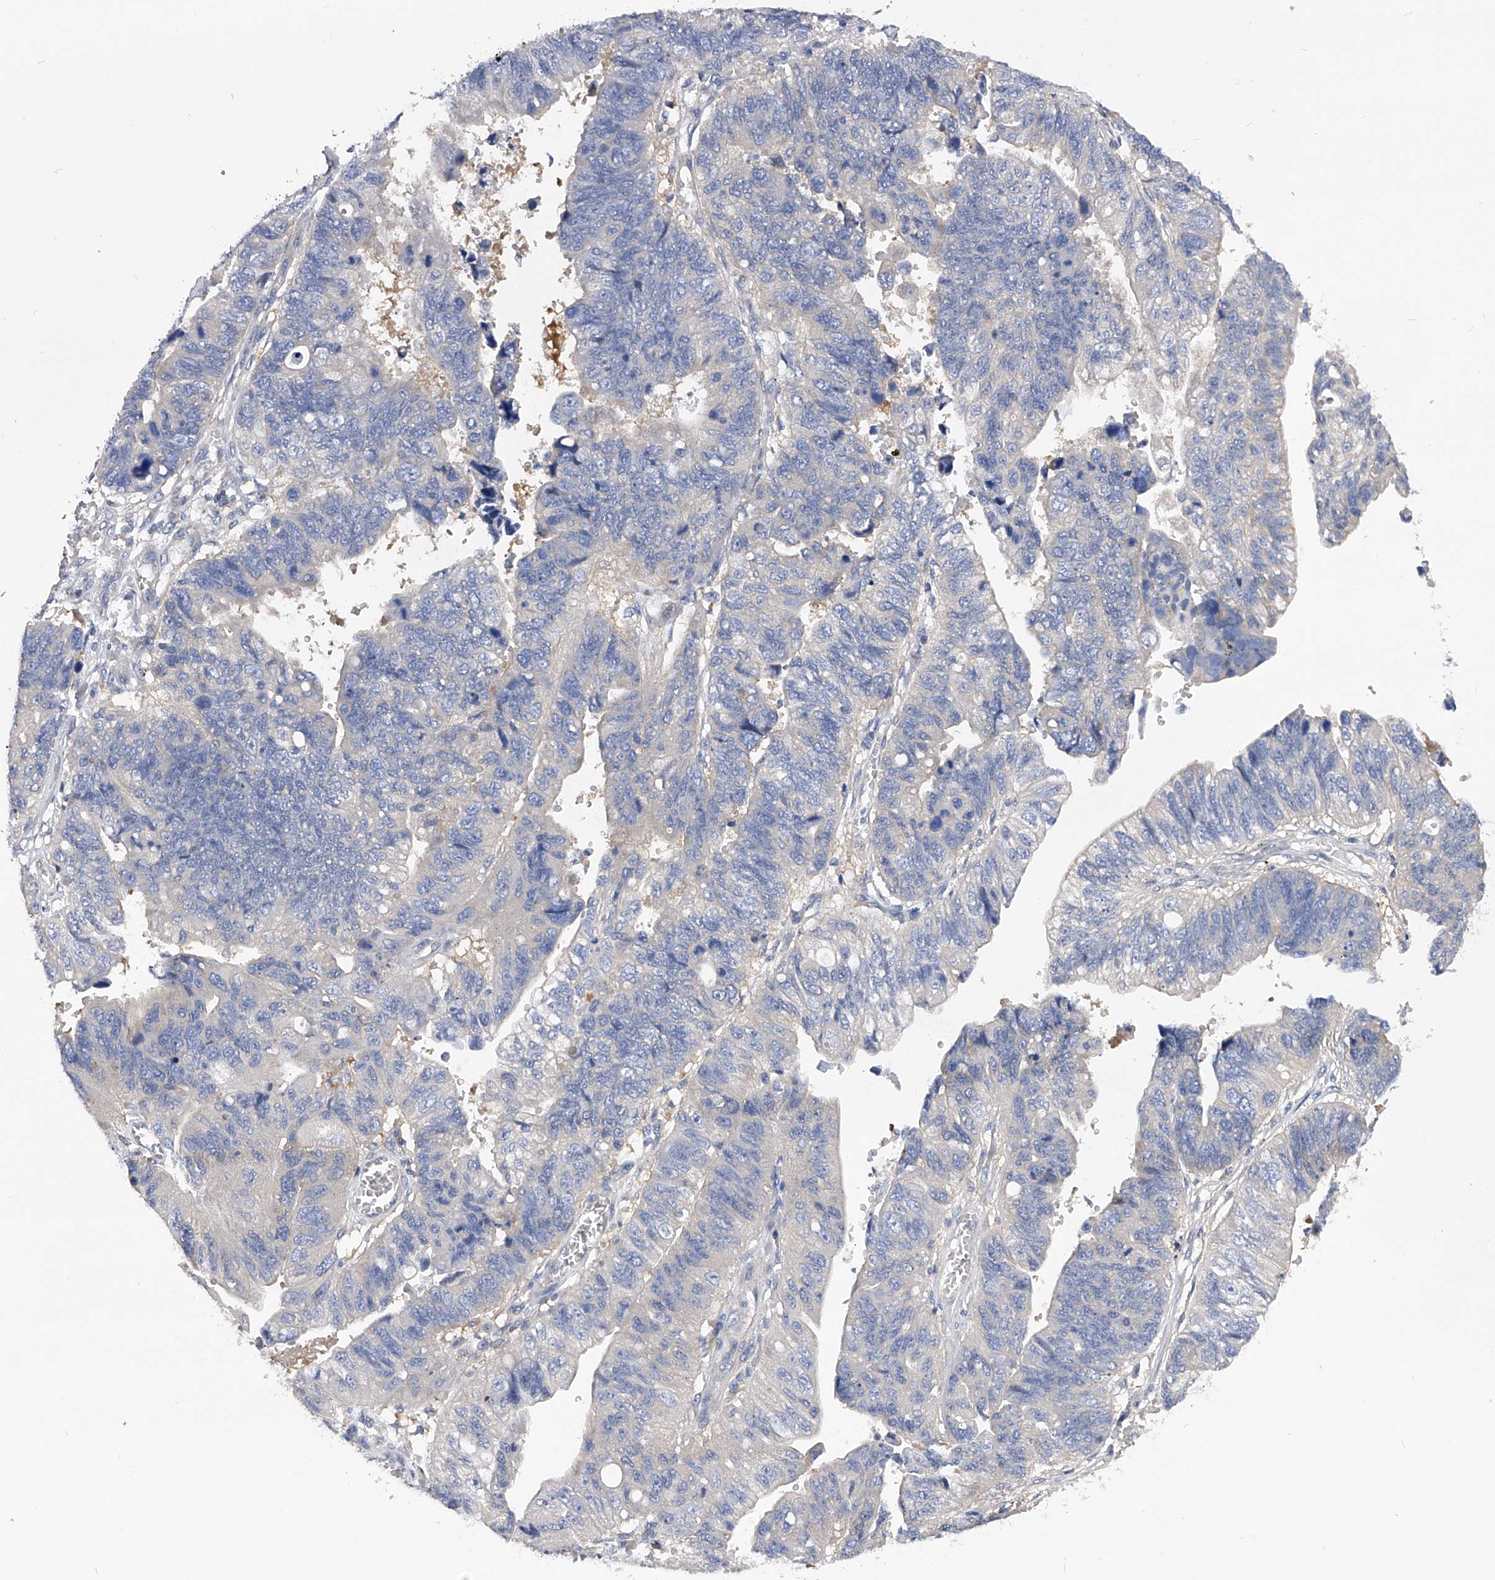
{"staining": {"intensity": "negative", "quantity": "none", "location": "none"}, "tissue": "stomach cancer", "cell_type": "Tumor cells", "image_type": "cancer", "snomed": [{"axis": "morphology", "description": "Adenocarcinoma, NOS"}, {"axis": "topography", "description": "Stomach"}], "caption": "The micrograph exhibits no staining of tumor cells in adenocarcinoma (stomach).", "gene": "PPP5C", "patient": {"sex": "male", "age": 59}}